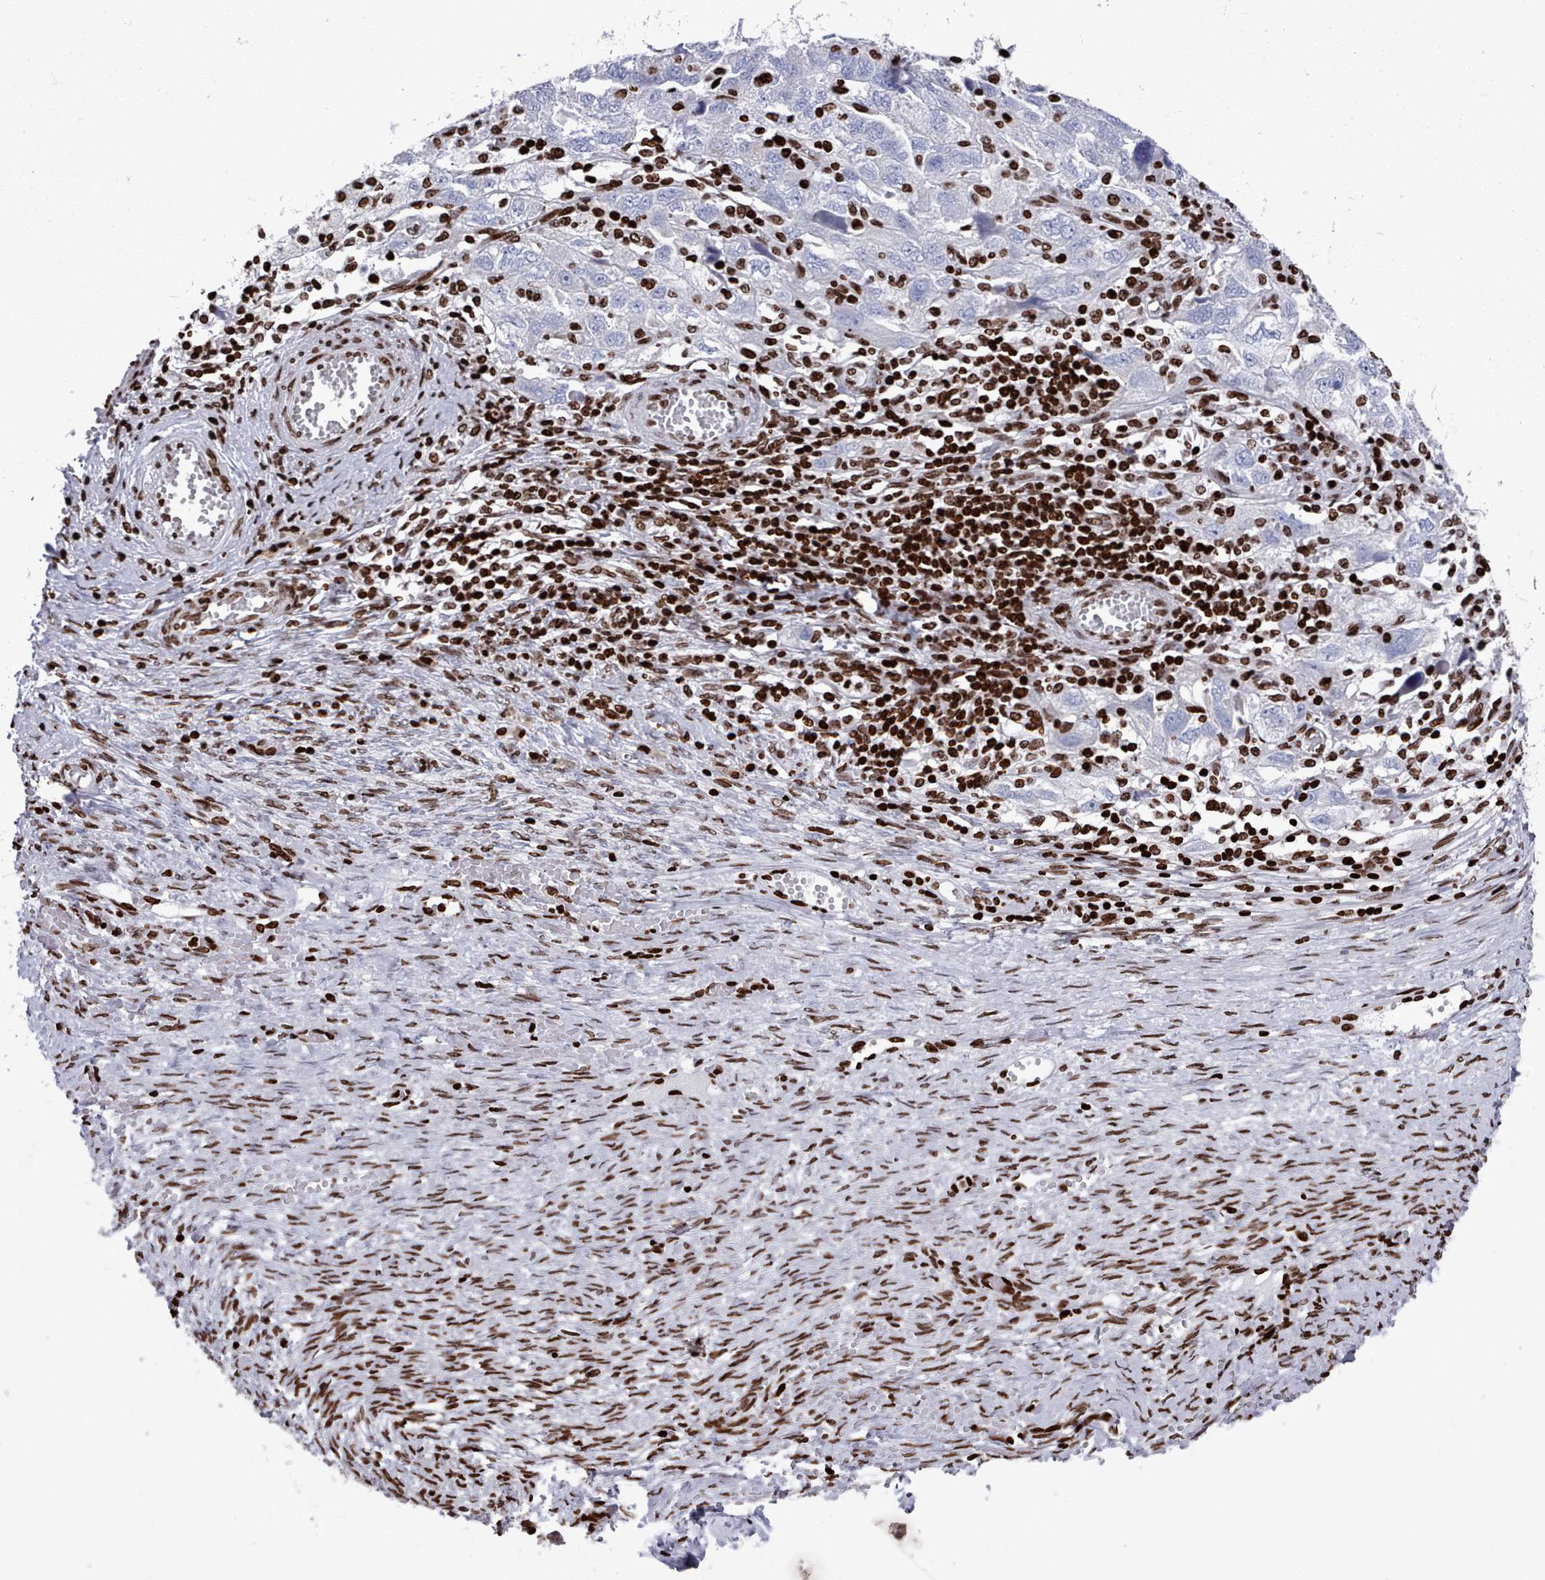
{"staining": {"intensity": "negative", "quantity": "none", "location": "none"}, "tissue": "ovarian cancer", "cell_type": "Tumor cells", "image_type": "cancer", "snomed": [{"axis": "morphology", "description": "Carcinoma, NOS"}, {"axis": "morphology", "description": "Cystadenocarcinoma, serous, NOS"}, {"axis": "topography", "description": "Ovary"}], "caption": "Immunohistochemical staining of ovarian cancer (carcinoma) demonstrates no significant staining in tumor cells.", "gene": "PCDHB12", "patient": {"sex": "female", "age": 69}}